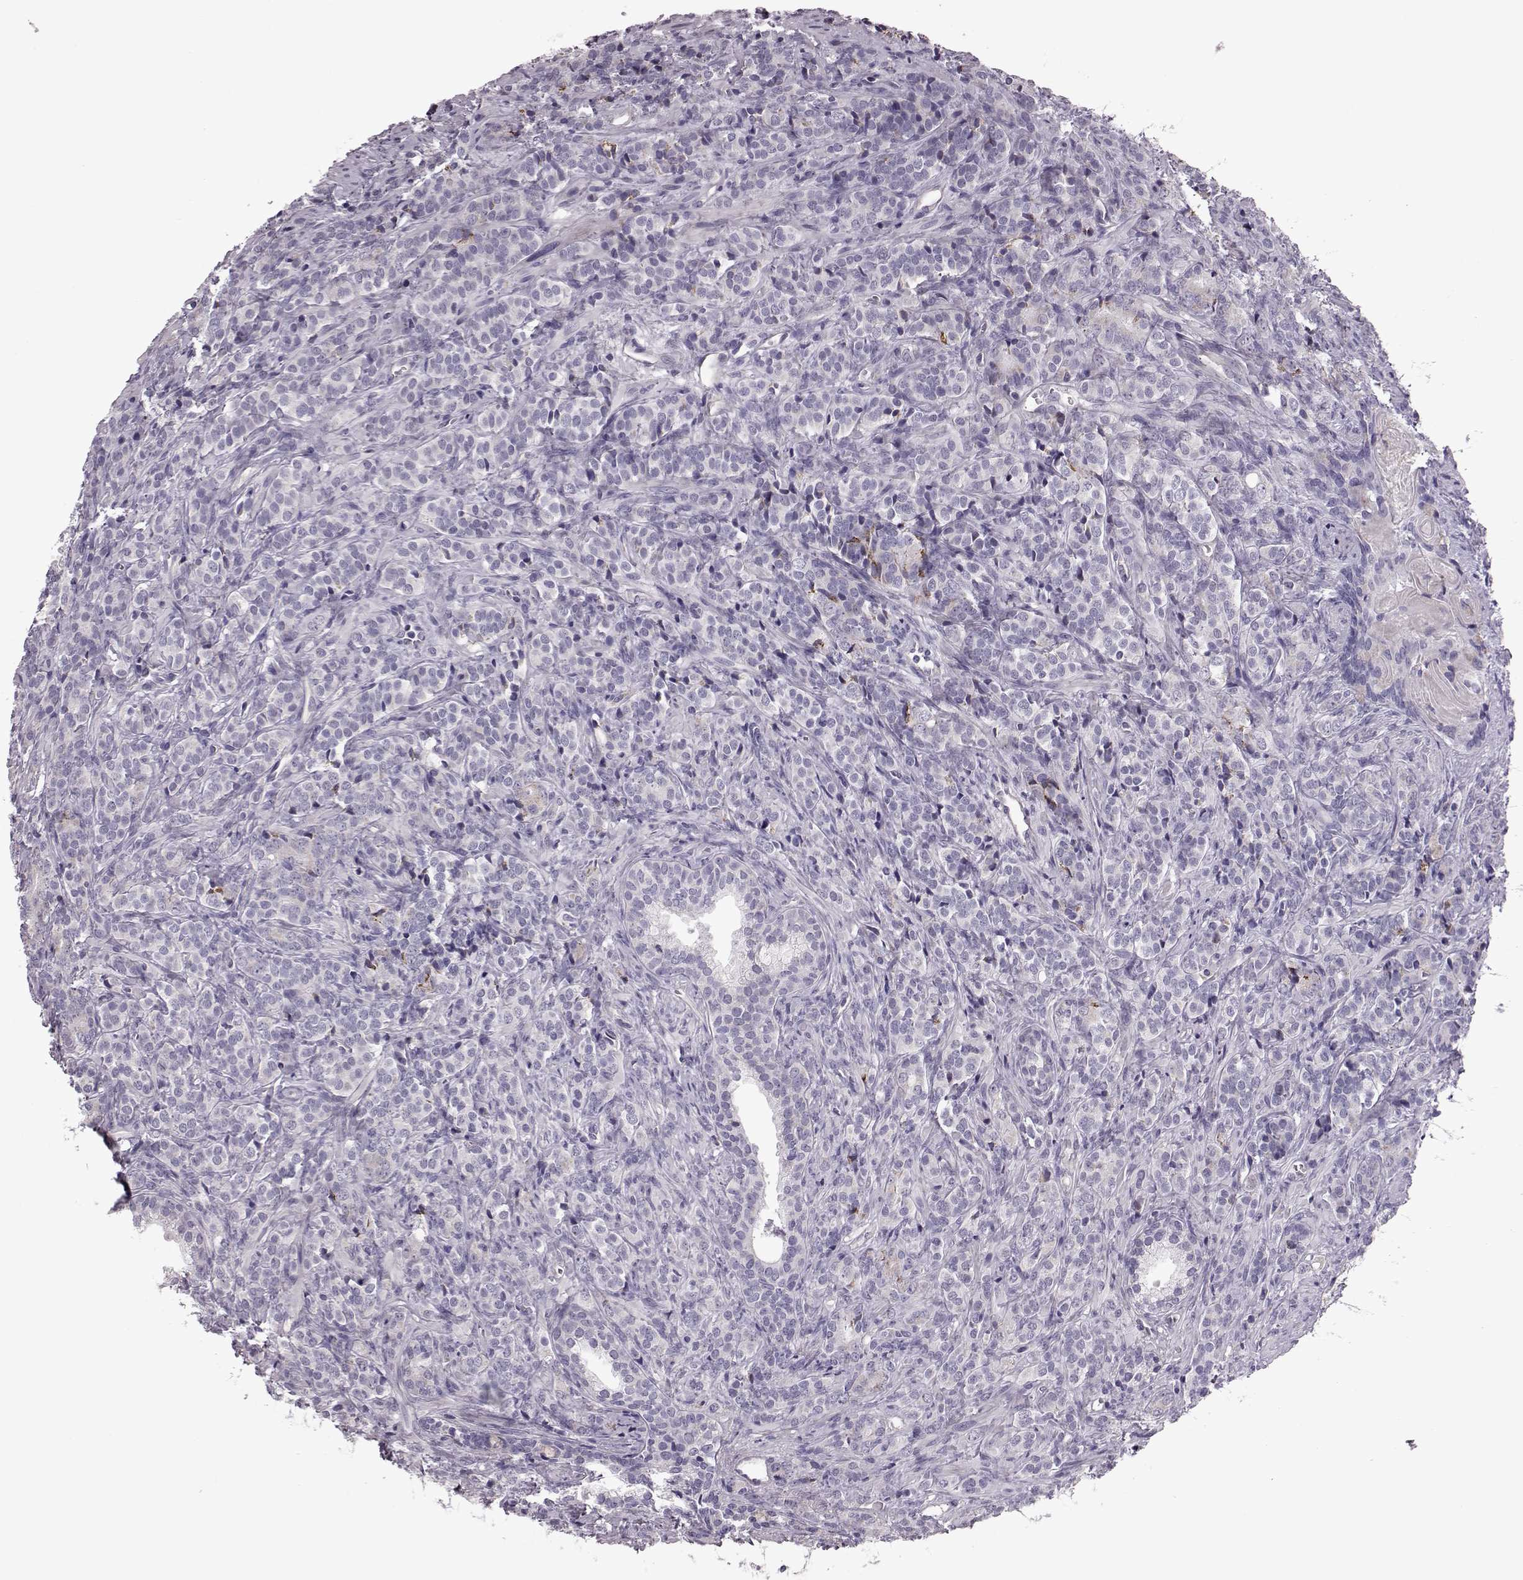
{"staining": {"intensity": "negative", "quantity": "none", "location": "none"}, "tissue": "prostate cancer", "cell_type": "Tumor cells", "image_type": "cancer", "snomed": [{"axis": "morphology", "description": "Adenocarcinoma, High grade"}, {"axis": "topography", "description": "Prostate"}], "caption": "IHC of human prostate cancer (high-grade adenocarcinoma) demonstrates no expression in tumor cells. (Brightfield microscopy of DAB immunohistochemistry at high magnification).", "gene": "RIMS2", "patient": {"sex": "male", "age": 84}}